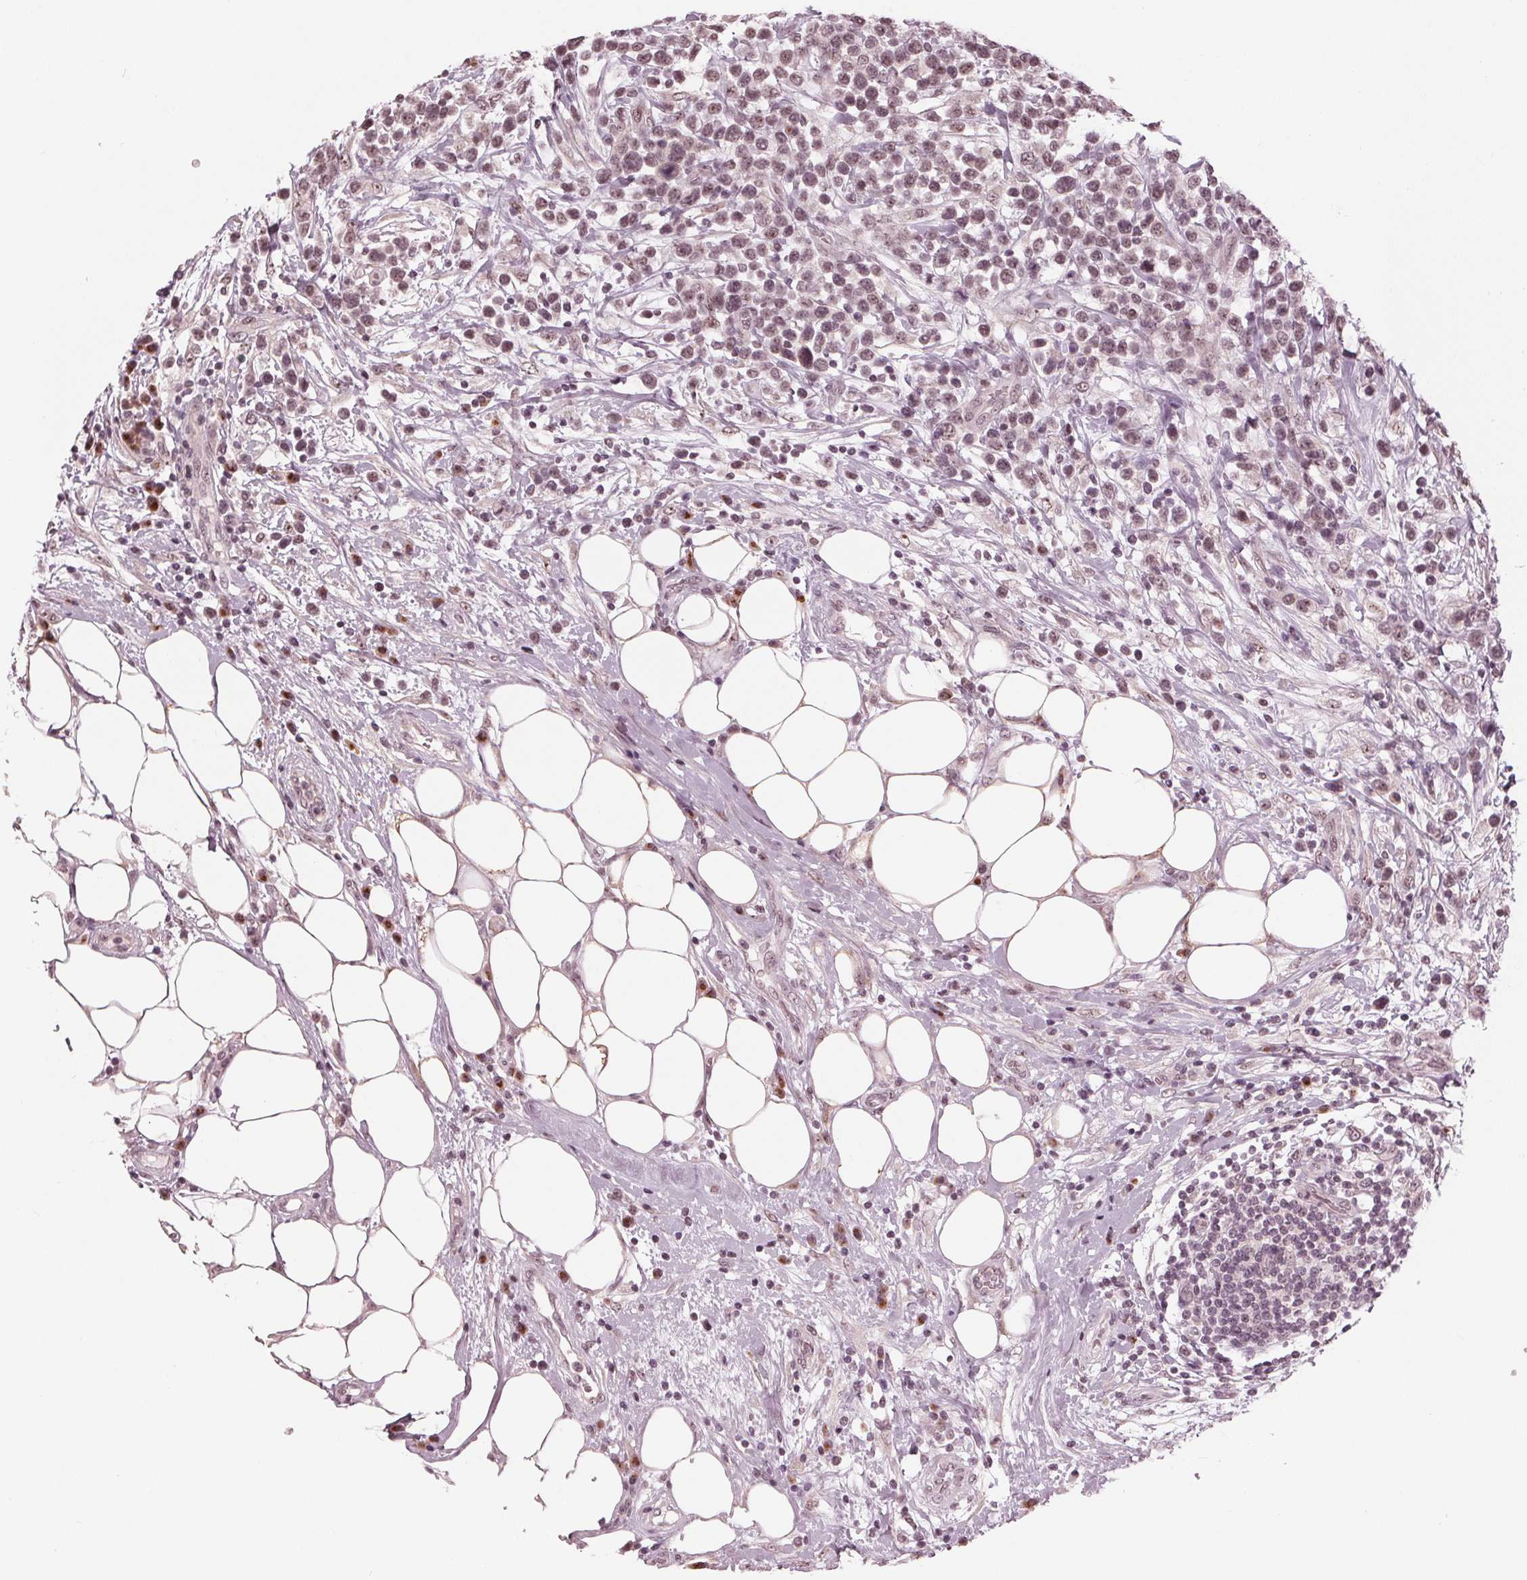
{"staining": {"intensity": "weak", "quantity": "<25%", "location": "nuclear"}, "tissue": "lymphoma", "cell_type": "Tumor cells", "image_type": "cancer", "snomed": [{"axis": "morphology", "description": "Malignant lymphoma, non-Hodgkin's type, High grade"}, {"axis": "topography", "description": "Soft tissue"}], "caption": "Immunohistochemistry of human high-grade malignant lymphoma, non-Hodgkin's type exhibits no positivity in tumor cells.", "gene": "SLX4", "patient": {"sex": "female", "age": 56}}